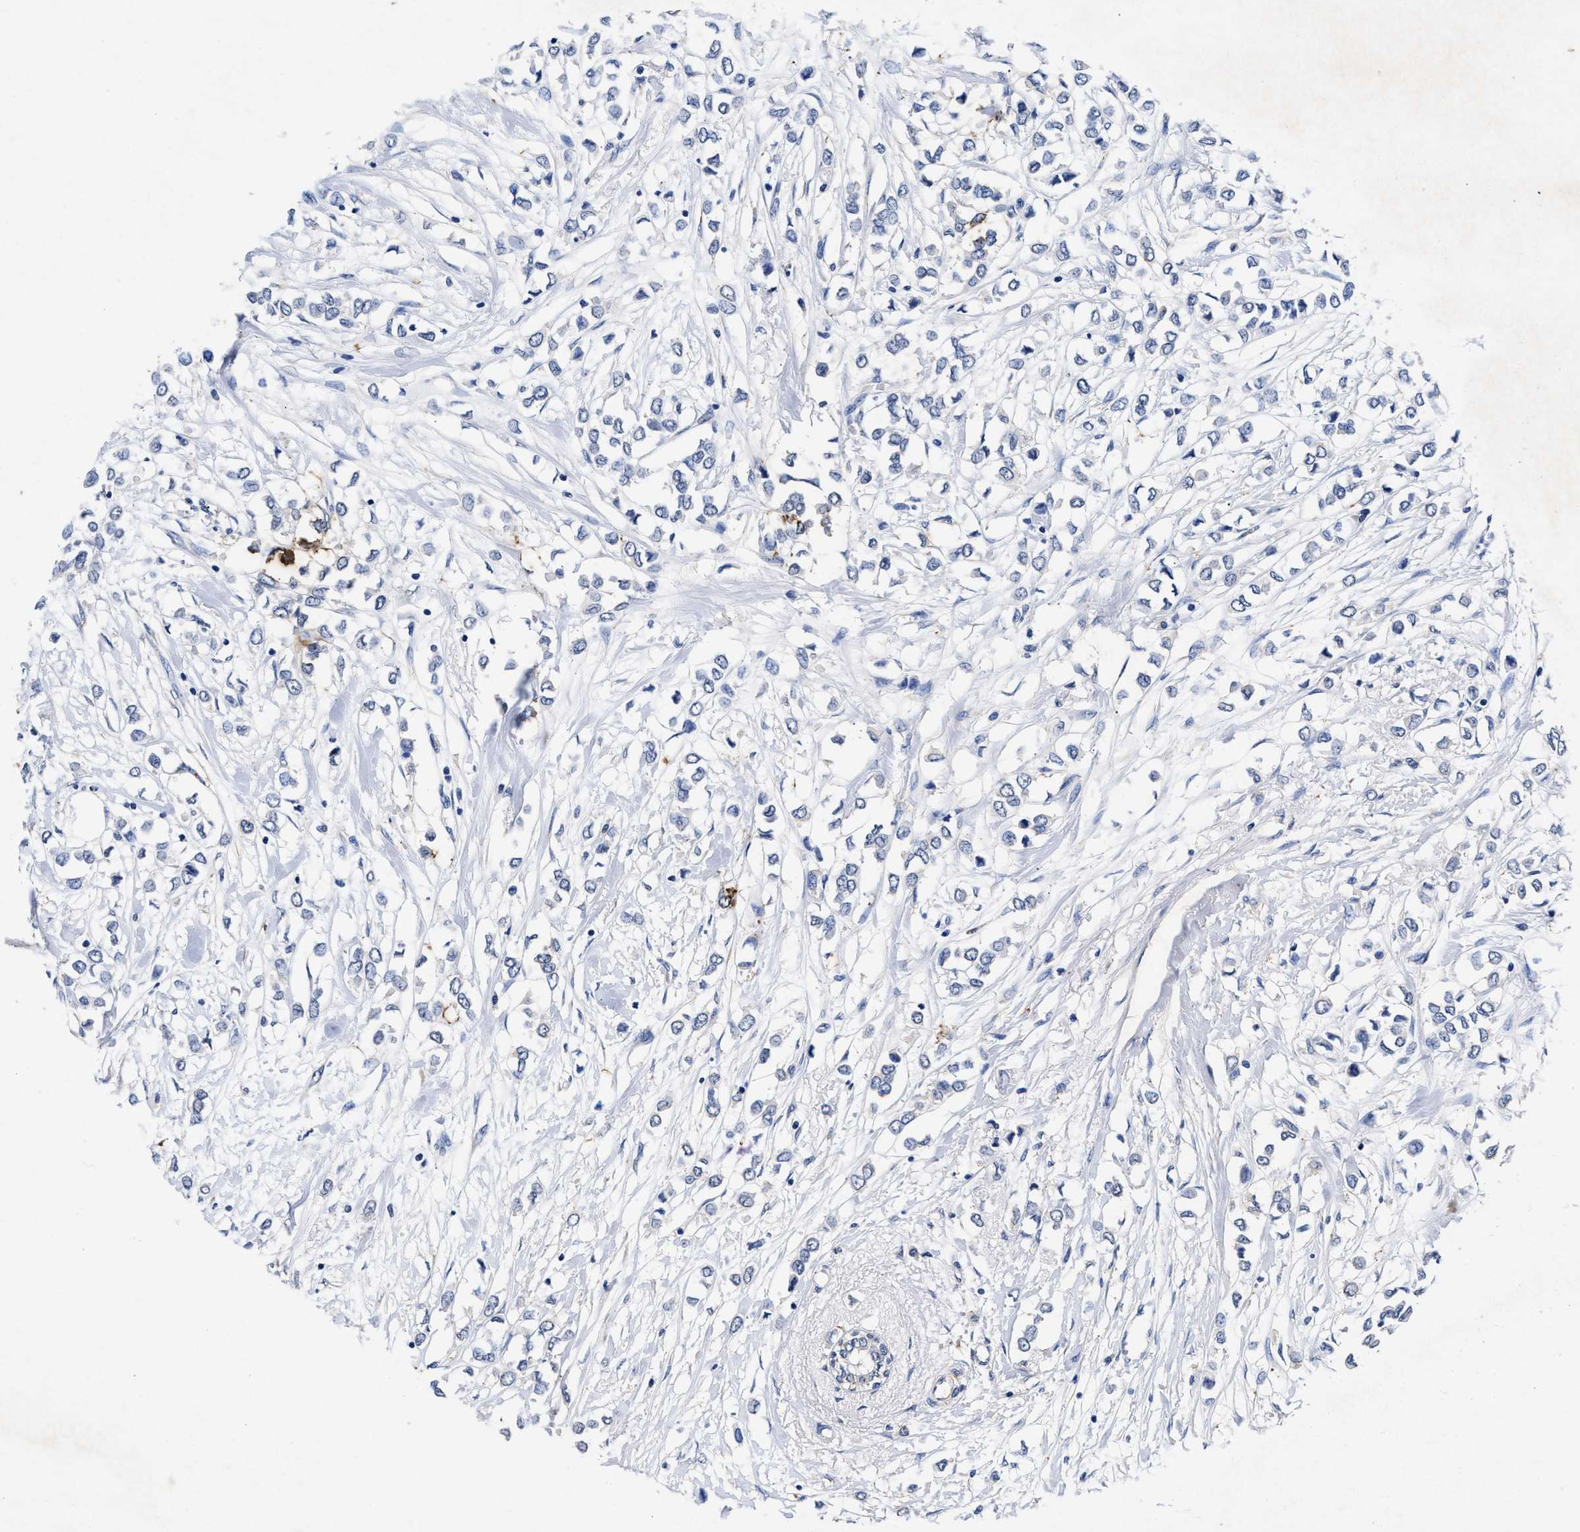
{"staining": {"intensity": "negative", "quantity": "none", "location": "none"}, "tissue": "breast cancer", "cell_type": "Tumor cells", "image_type": "cancer", "snomed": [{"axis": "morphology", "description": "Lobular carcinoma"}, {"axis": "topography", "description": "Breast"}], "caption": "Immunohistochemistry of breast cancer (lobular carcinoma) reveals no positivity in tumor cells. The staining was performed using DAB to visualize the protein expression in brown, while the nuclei were stained in blue with hematoxylin (Magnification: 20x).", "gene": "LTB4R2", "patient": {"sex": "female", "age": 51}}